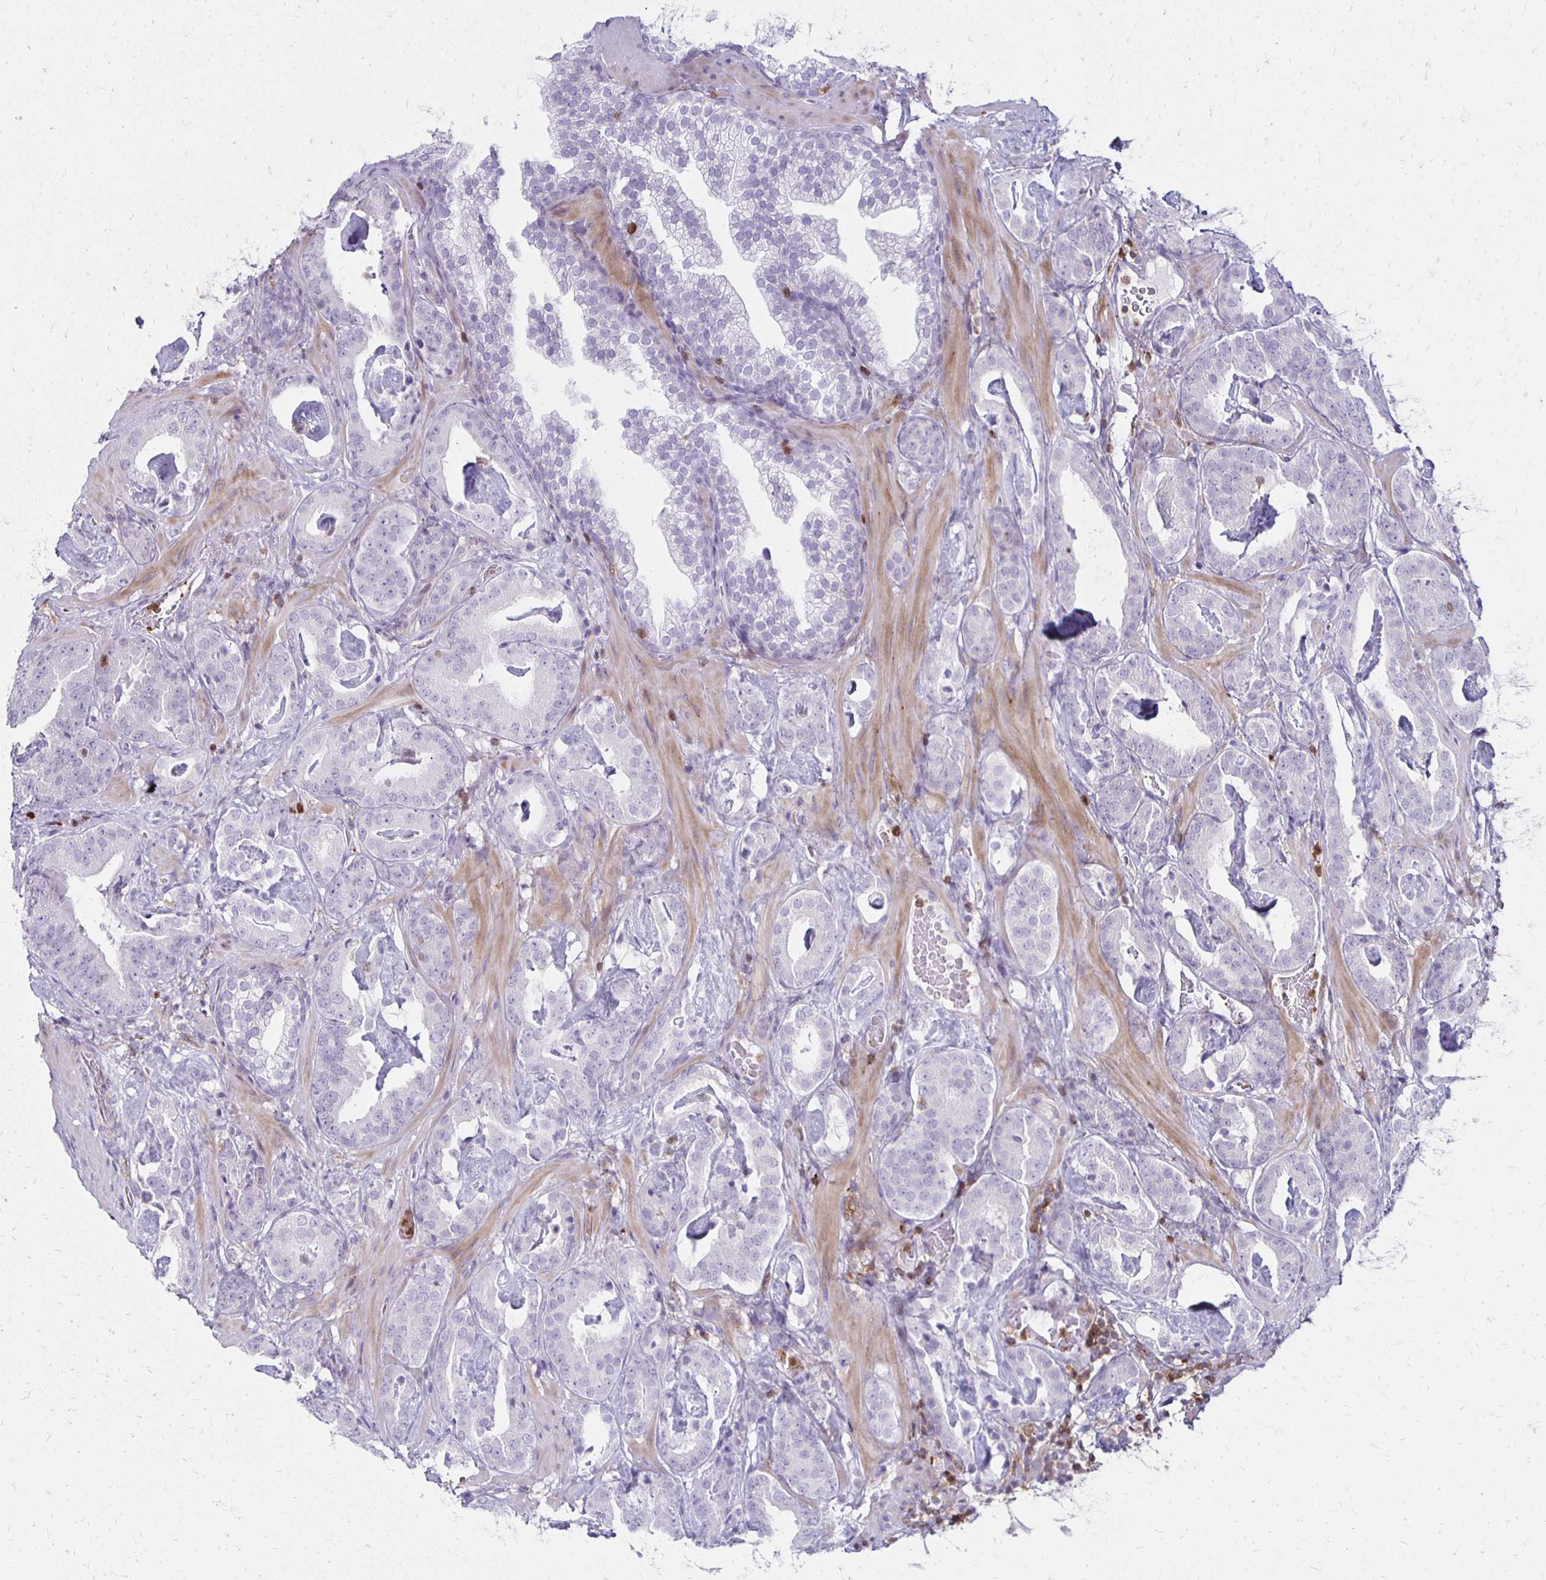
{"staining": {"intensity": "negative", "quantity": "none", "location": "none"}, "tissue": "prostate cancer", "cell_type": "Tumor cells", "image_type": "cancer", "snomed": [{"axis": "morphology", "description": "Adenocarcinoma, Low grade"}, {"axis": "topography", "description": "Prostate"}], "caption": "Immunohistochemical staining of human prostate low-grade adenocarcinoma exhibits no significant staining in tumor cells. (DAB (3,3'-diaminobenzidine) IHC with hematoxylin counter stain).", "gene": "CCL21", "patient": {"sex": "male", "age": 62}}